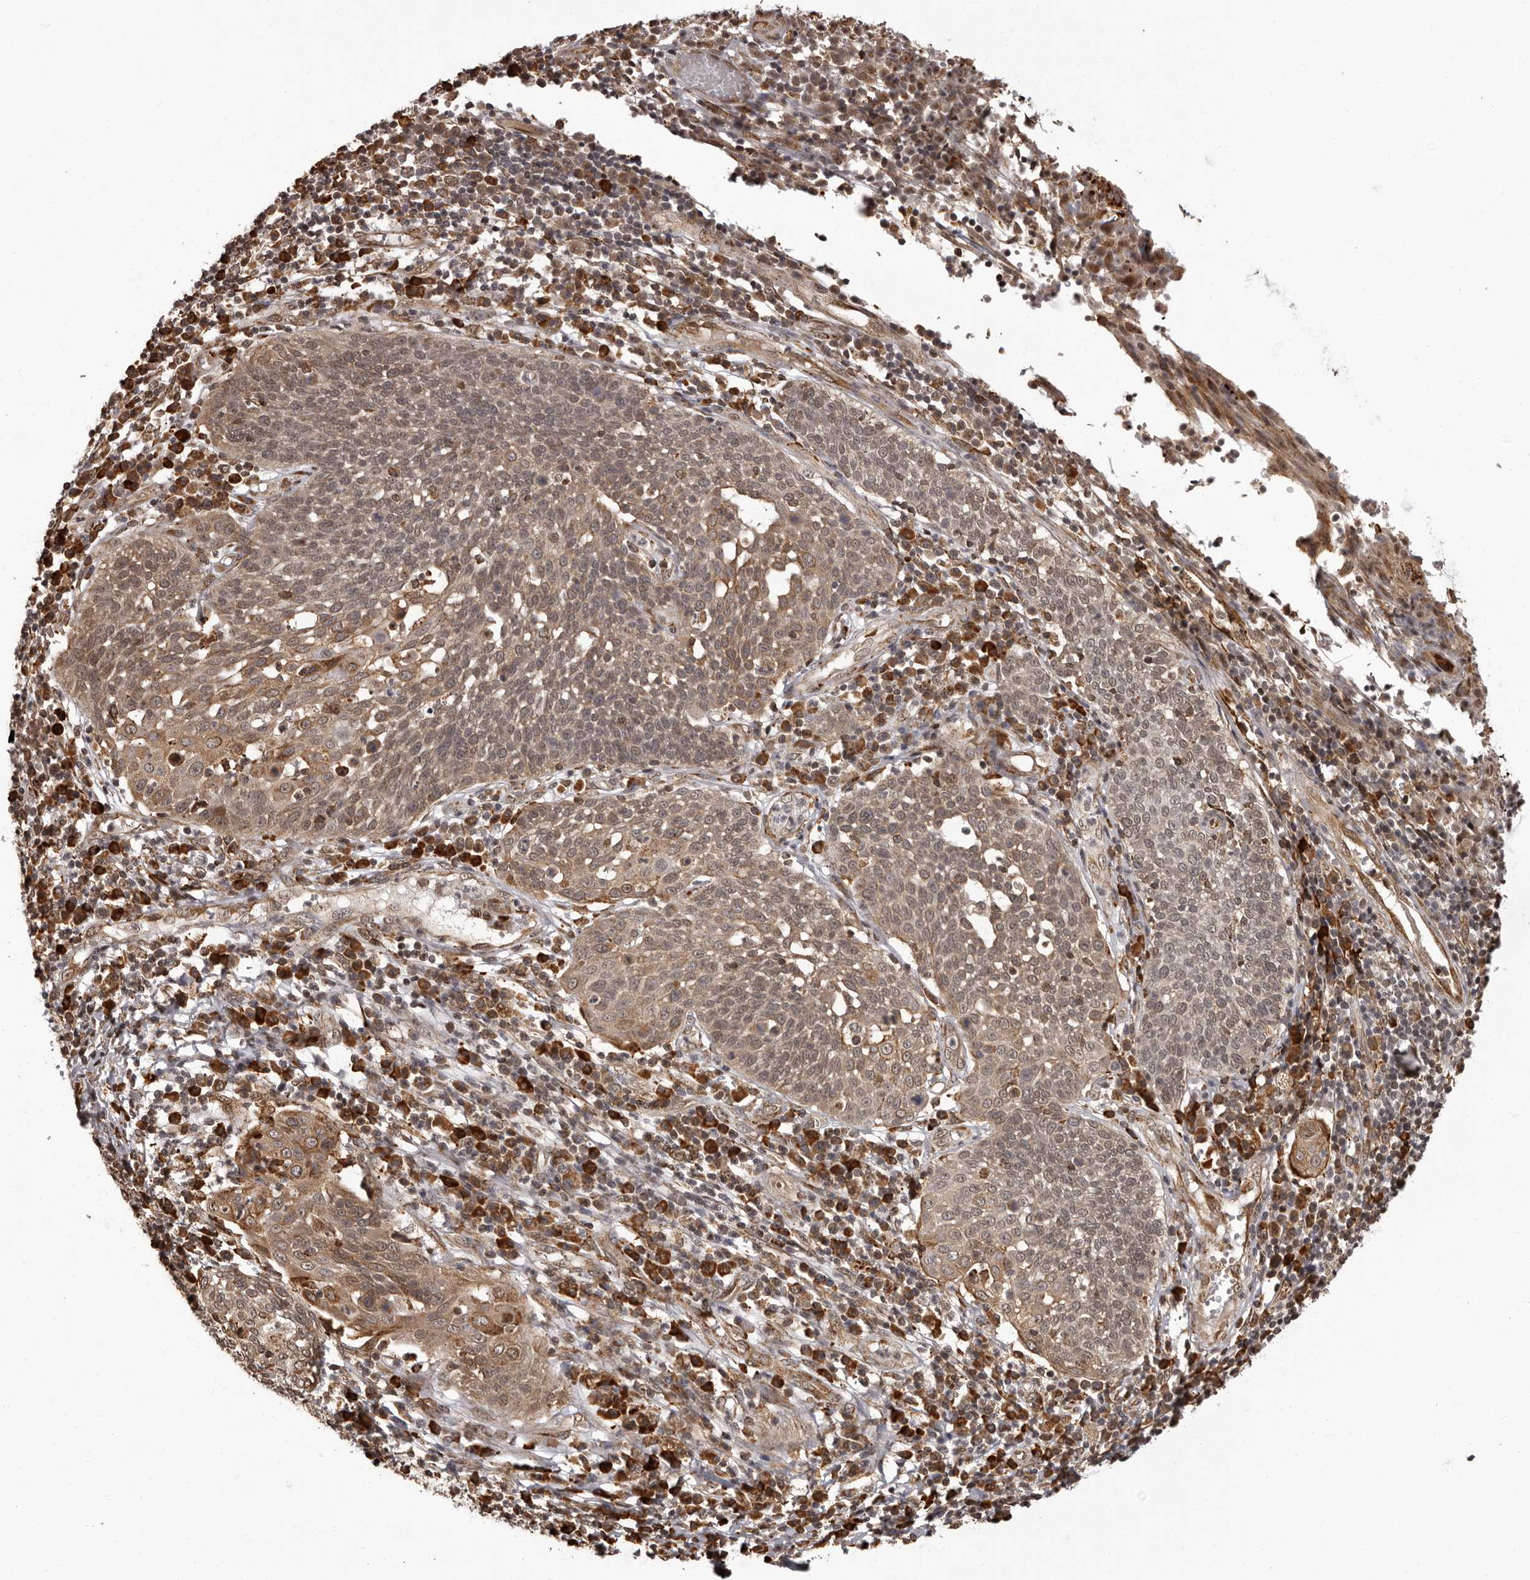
{"staining": {"intensity": "moderate", "quantity": ">75%", "location": "cytoplasmic/membranous,nuclear"}, "tissue": "cervical cancer", "cell_type": "Tumor cells", "image_type": "cancer", "snomed": [{"axis": "morphology", "description": "Squamous cell carcinoma, NOS"}, {"axis": "topography", "description": "Cervix"}], "caption": "Protein analysis of cervical cancer (squamous cell carcinoma) tissue displays moderate cytoplasmic/membranous and nuclear expression in about >75% of tumor cells.", "gene": "IL32", "patient": {"sex": "female", "age": 34}}